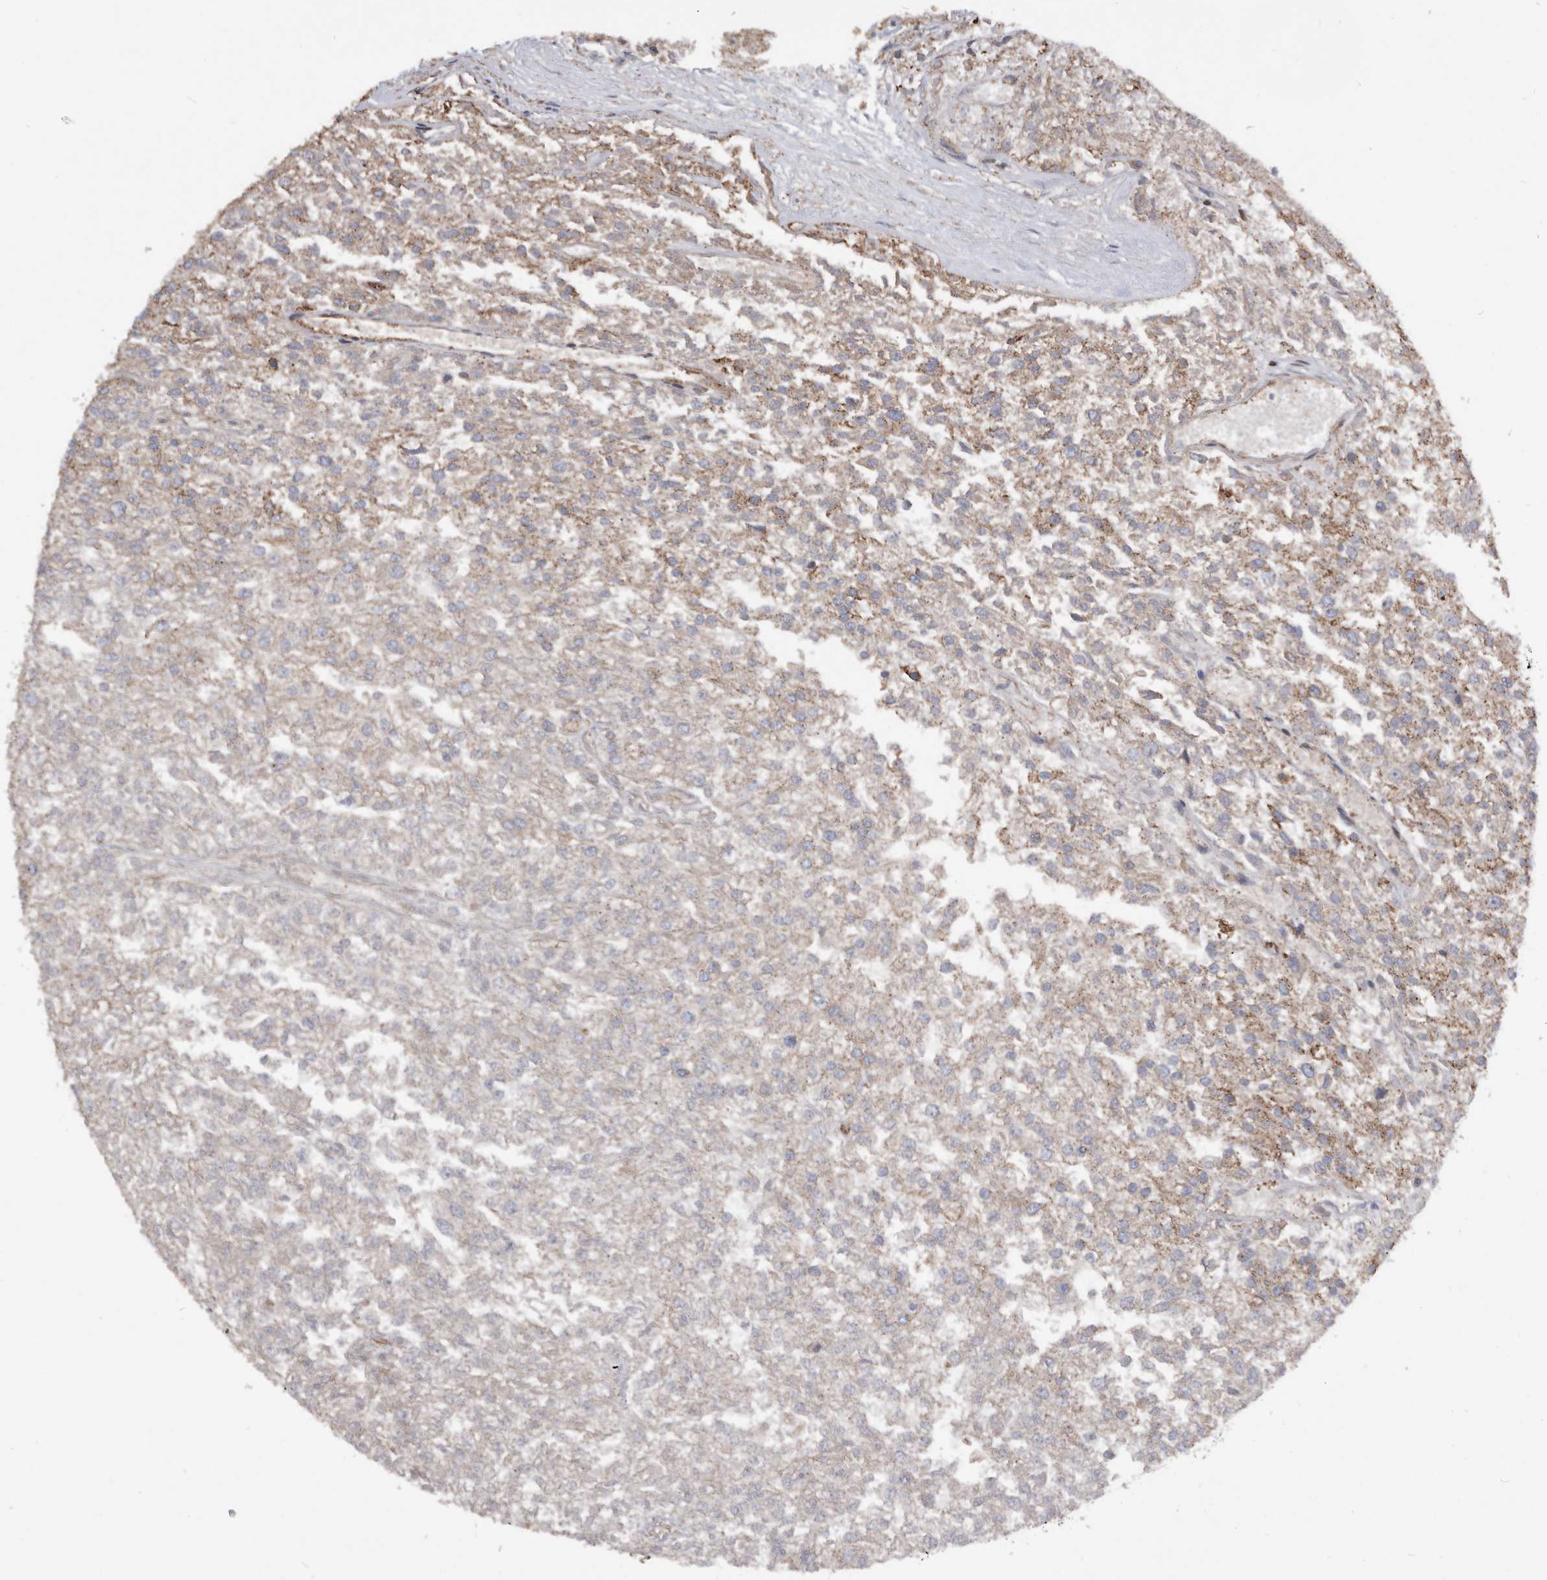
{"staining": {"intensity": "moderate", "quantity": "<25%", "location": "cytoplasmic/membranous"}, "tissue": "renal cancer", "cell_type": "Tumor cells", "image_type": "cancer", "snomed": [{"axis": "morphology", "description": "Adenocarcinoma, NOS"}, {"axis": "topography", "description": "Kidney"}], "caption": "This is an image of IHC staining of renal adenocarcinoma, which shows moderate expression in the cytoplasmic/membranous of tumor cells.", "gene": "SERINC2", "patient": {"sex": "female", "age": 54}}